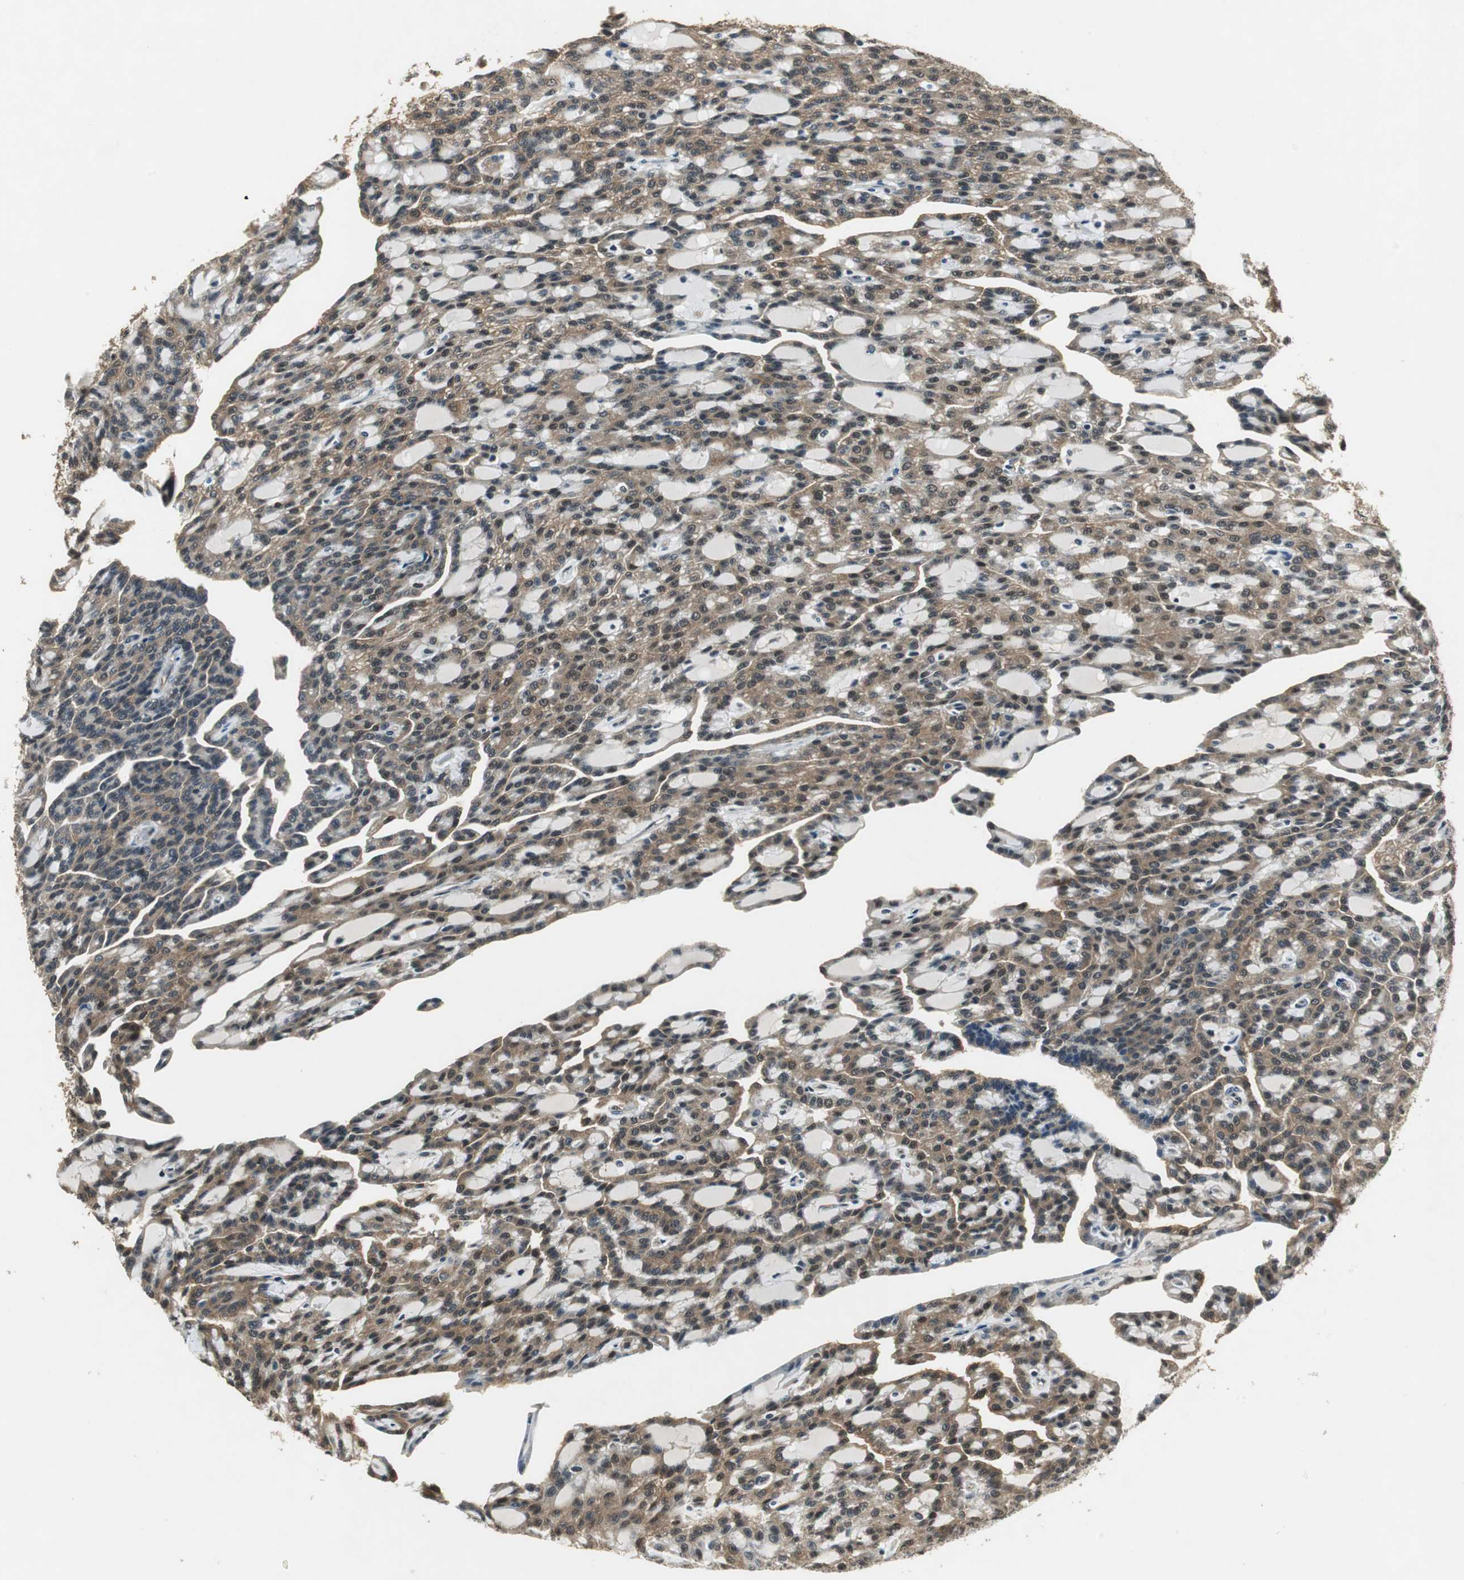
{"staining": {"intensity": "weak", "quantity": ">75%", "location": "cytoplasmic/membranous,nuclear"}, "tissue": "renal cancer", "cell_type": "Tumor cells", "image_type": "cancer", "snomed": [{"axis": "morphology", "description": "Adenocarcinoma, NOS"}, {"axis": "topography", "description": "Kidney"}], "caption": "The histopathology image shows a brown stain indicating the presence of a protein in the cytoplasmic/membranous and nuclear of tumor cells in renal cancer (adenocarcinoma).", "gene": "PSMB4", "patient": {"sex": "male", "age": 63}}